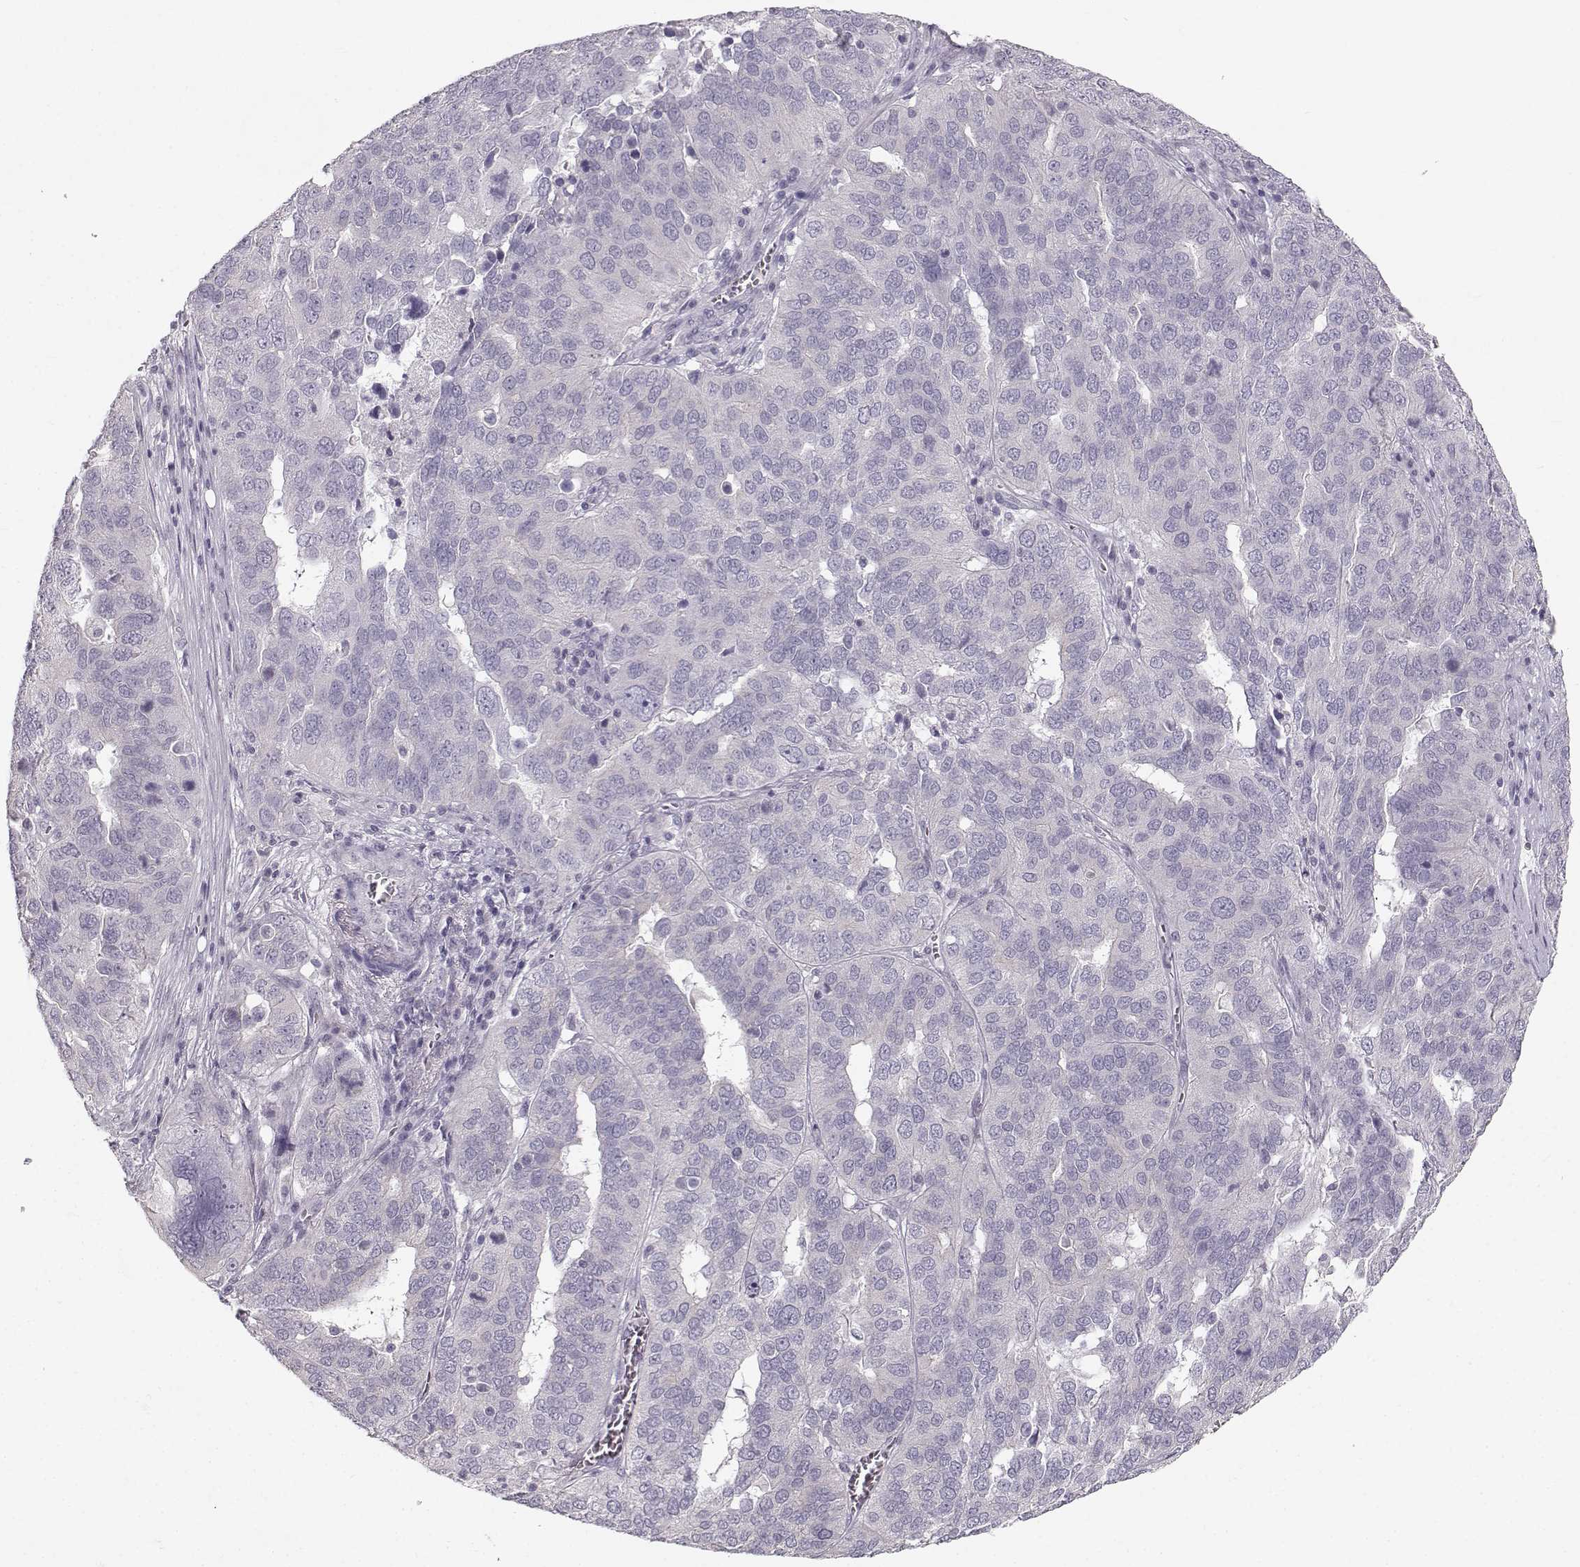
{"staining": {"intensity": "negative", "quantity": "none", "location": "none"}, "tissue": "ovarian cancer", "cell_type": "Tumor cells", "image_type": "cancer", "snomed": [{"axis": "morphology", "description": "Carcinoma, endometroid"}, {"axis": "topography", "description": "Soft tissue"}, {"axis": "topography", "description": "Ovary"}], "caption": "Ovarian cancer (endometroid carcinoma) stained for a protein using immunohistochemistry exhibits no positivity tumor cells.", "gene": "OIP5", "patient": {"sex": "female", "age": 52}}